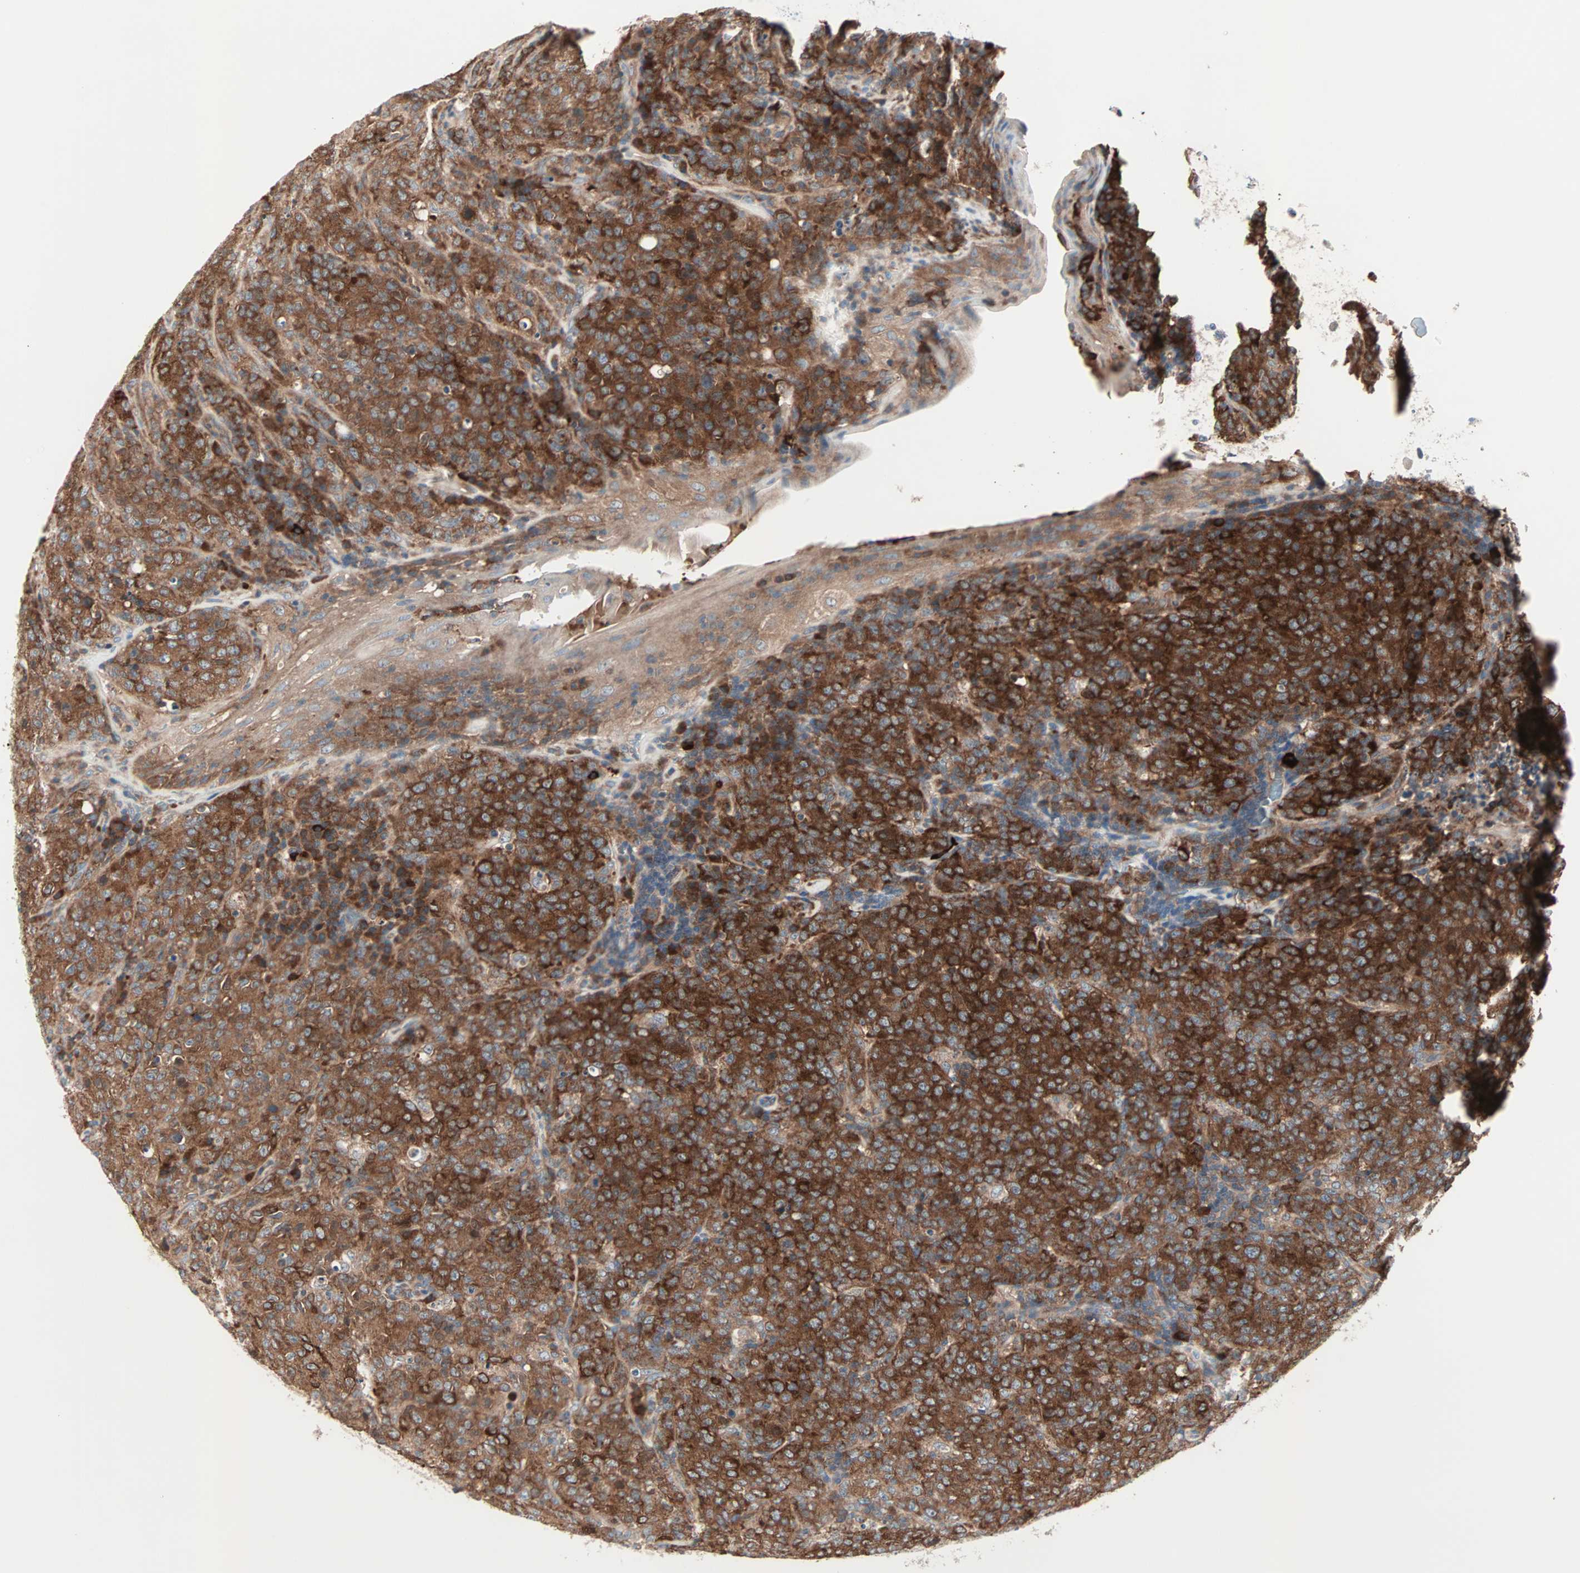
{"staining": {"intensity": "strong", "quantity": ">75%", "location": "cytoplasmic/membranous"}, "tissue": "lymphoma", "cell_type": "Tumor cells", "image_type": "cancer", "snomed": [{"axis": "morphology", "description": "Malignant lymphoma, non-Hodgkin's type, High grade"}, {"axis": "topography", "description": "Tonsil"}], "caption": "Immunohistochemistry (IHC) of human high-grade malignant lymphoma, non-Hodgkin's type shows high levels of strong cytoplasmic/membranous expression in approximately >75% of tumor cells.", "gene": "CAD", "patient": {"sex": "female", "age": 36}}